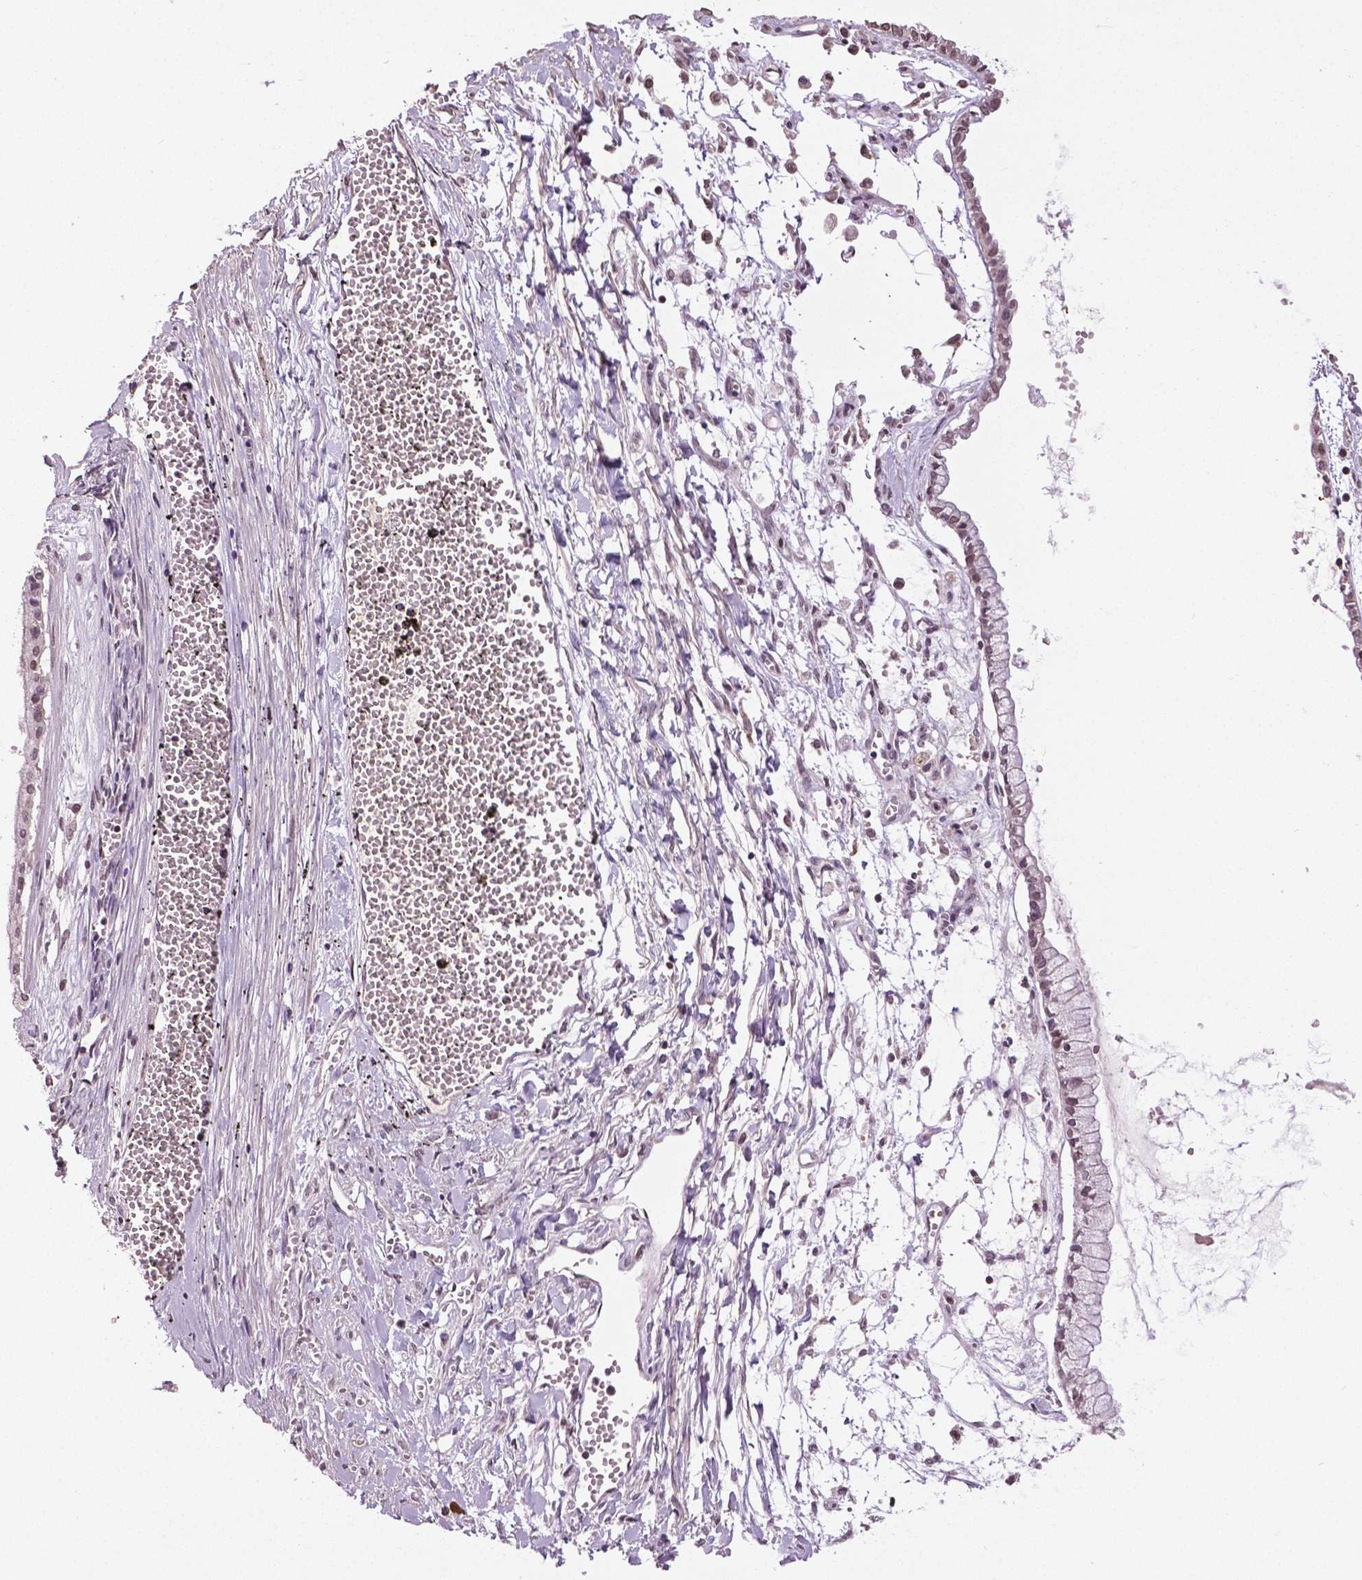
{"staining": {"intensity": "moderate", "quantity": "25%-75%", "location": "nuclear"}, "tissue": "ovarian cancer", "cell_type": "Tumor cells", "image_type": "cancer", "snomed": [{"axis": "morphology", "description": "Cystadenocarcinoma, mucinous, NOS"}, {"axis": "topography", "description": "Ovary"}], "caption": "Protein expression analysis of human ovarian mucinous cystadenocarcinoma reveals moderate nuclear staining in approximately 25%-75% of tumor cells. (Stains: DAB (3,3'-diaminobenzidine) in brown, nuclei in blue, Microscopy: brightfield microscopy at high magnification).", "gene": "DLX5", "patient": {"sex": "female", "age": 67}}